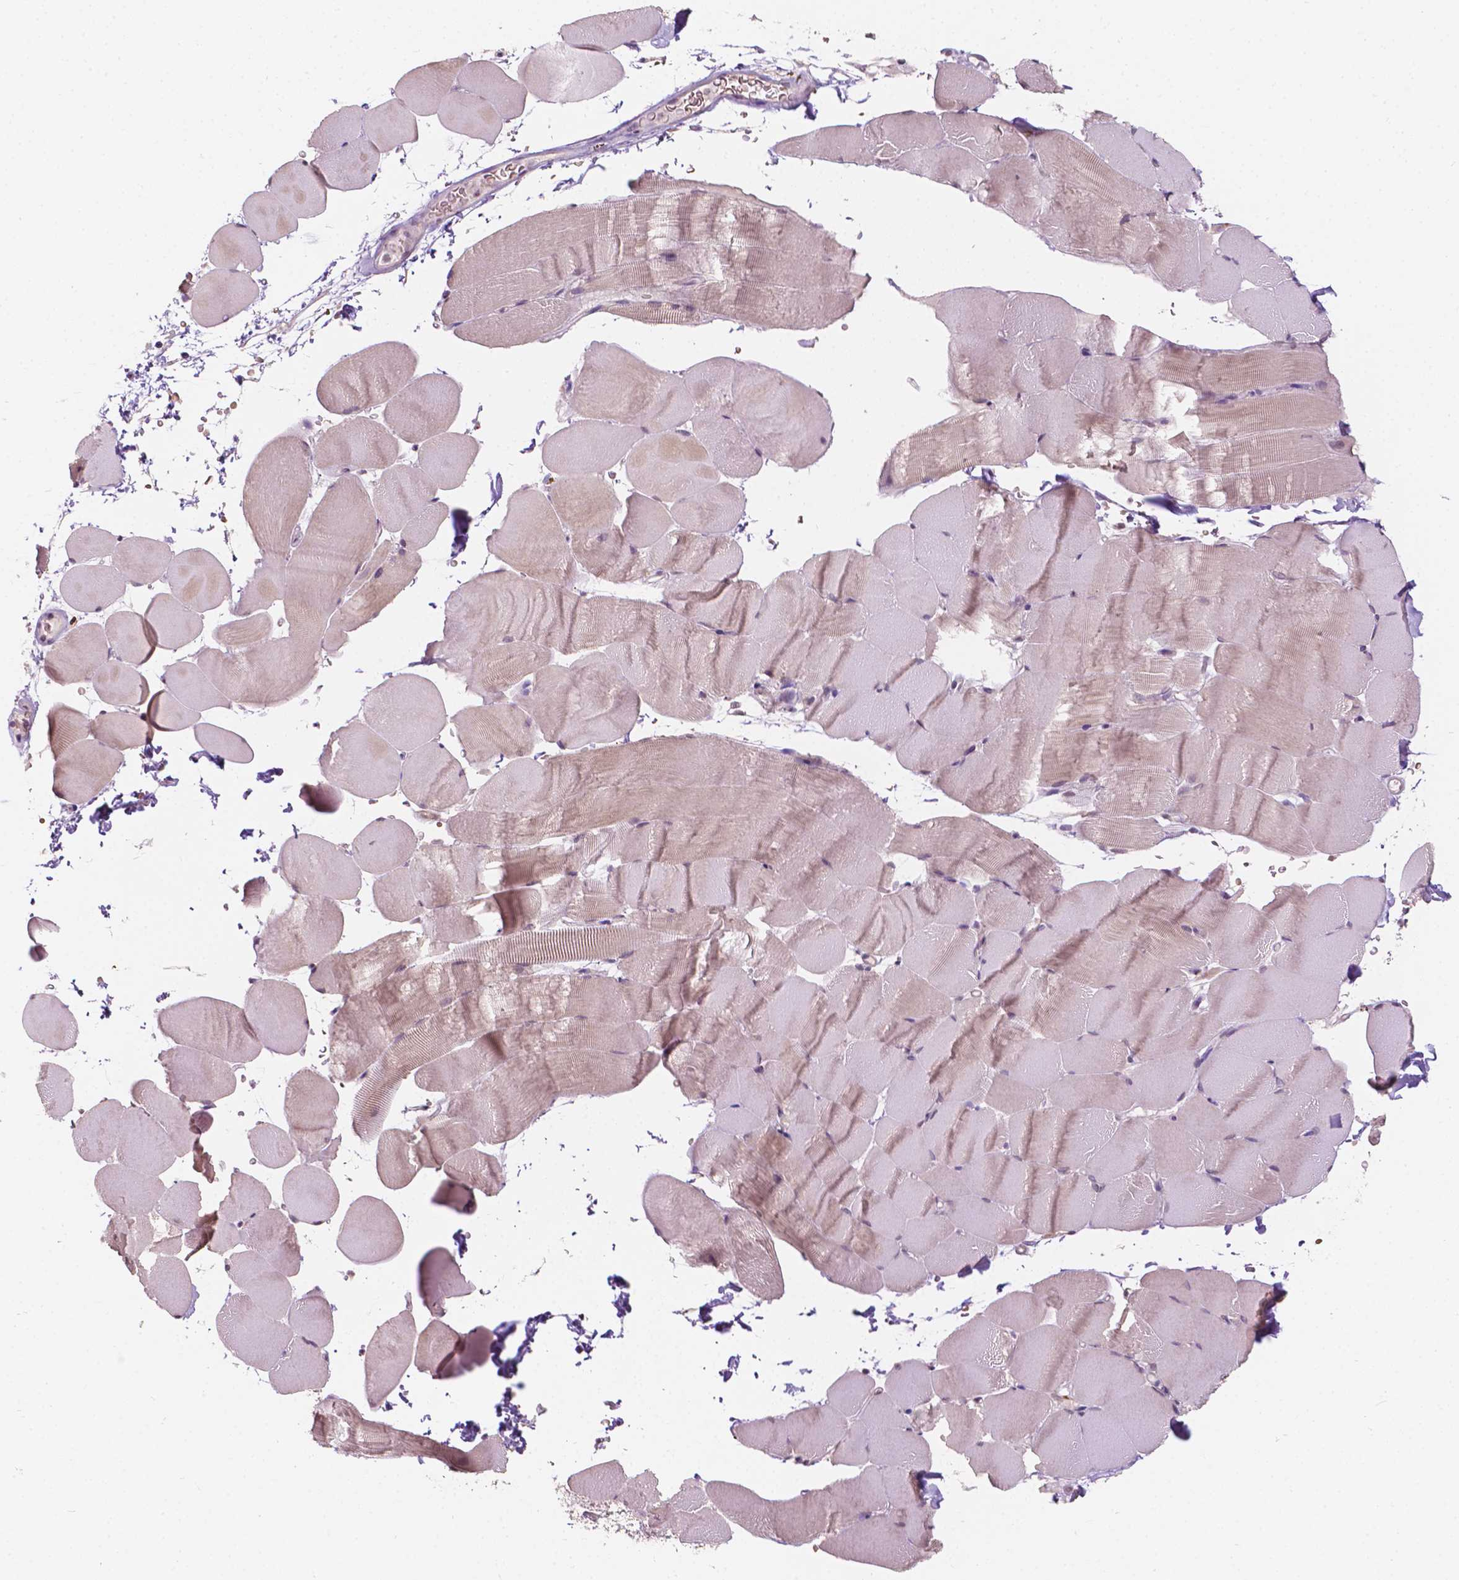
{"staining": {"intensity": "negative", "quantity": "none", "location": "none"}, "tissue": "skeletal muscle", "cell_type": "Myocytes", "image_type": "normal", "snomed": [{"axis": "morphology", "description": "Normal tissue, NOS"}, {"axis": "topography", "description": "Skeletal muscle"}], "caption": "This photomicrograph is of normal skeletal muscle stained with immunohistochemistry (IHC) to label a protein in brown with the nuclei are counter-stained blue. There is no staining in myocytes. (Brightfield microscopy of DAB (3,3'-diaminobenzidine) immunohistochemistry at high magnification).", "gene": "NOS1AP", "patient": {"sex": "female", "age": 37}}